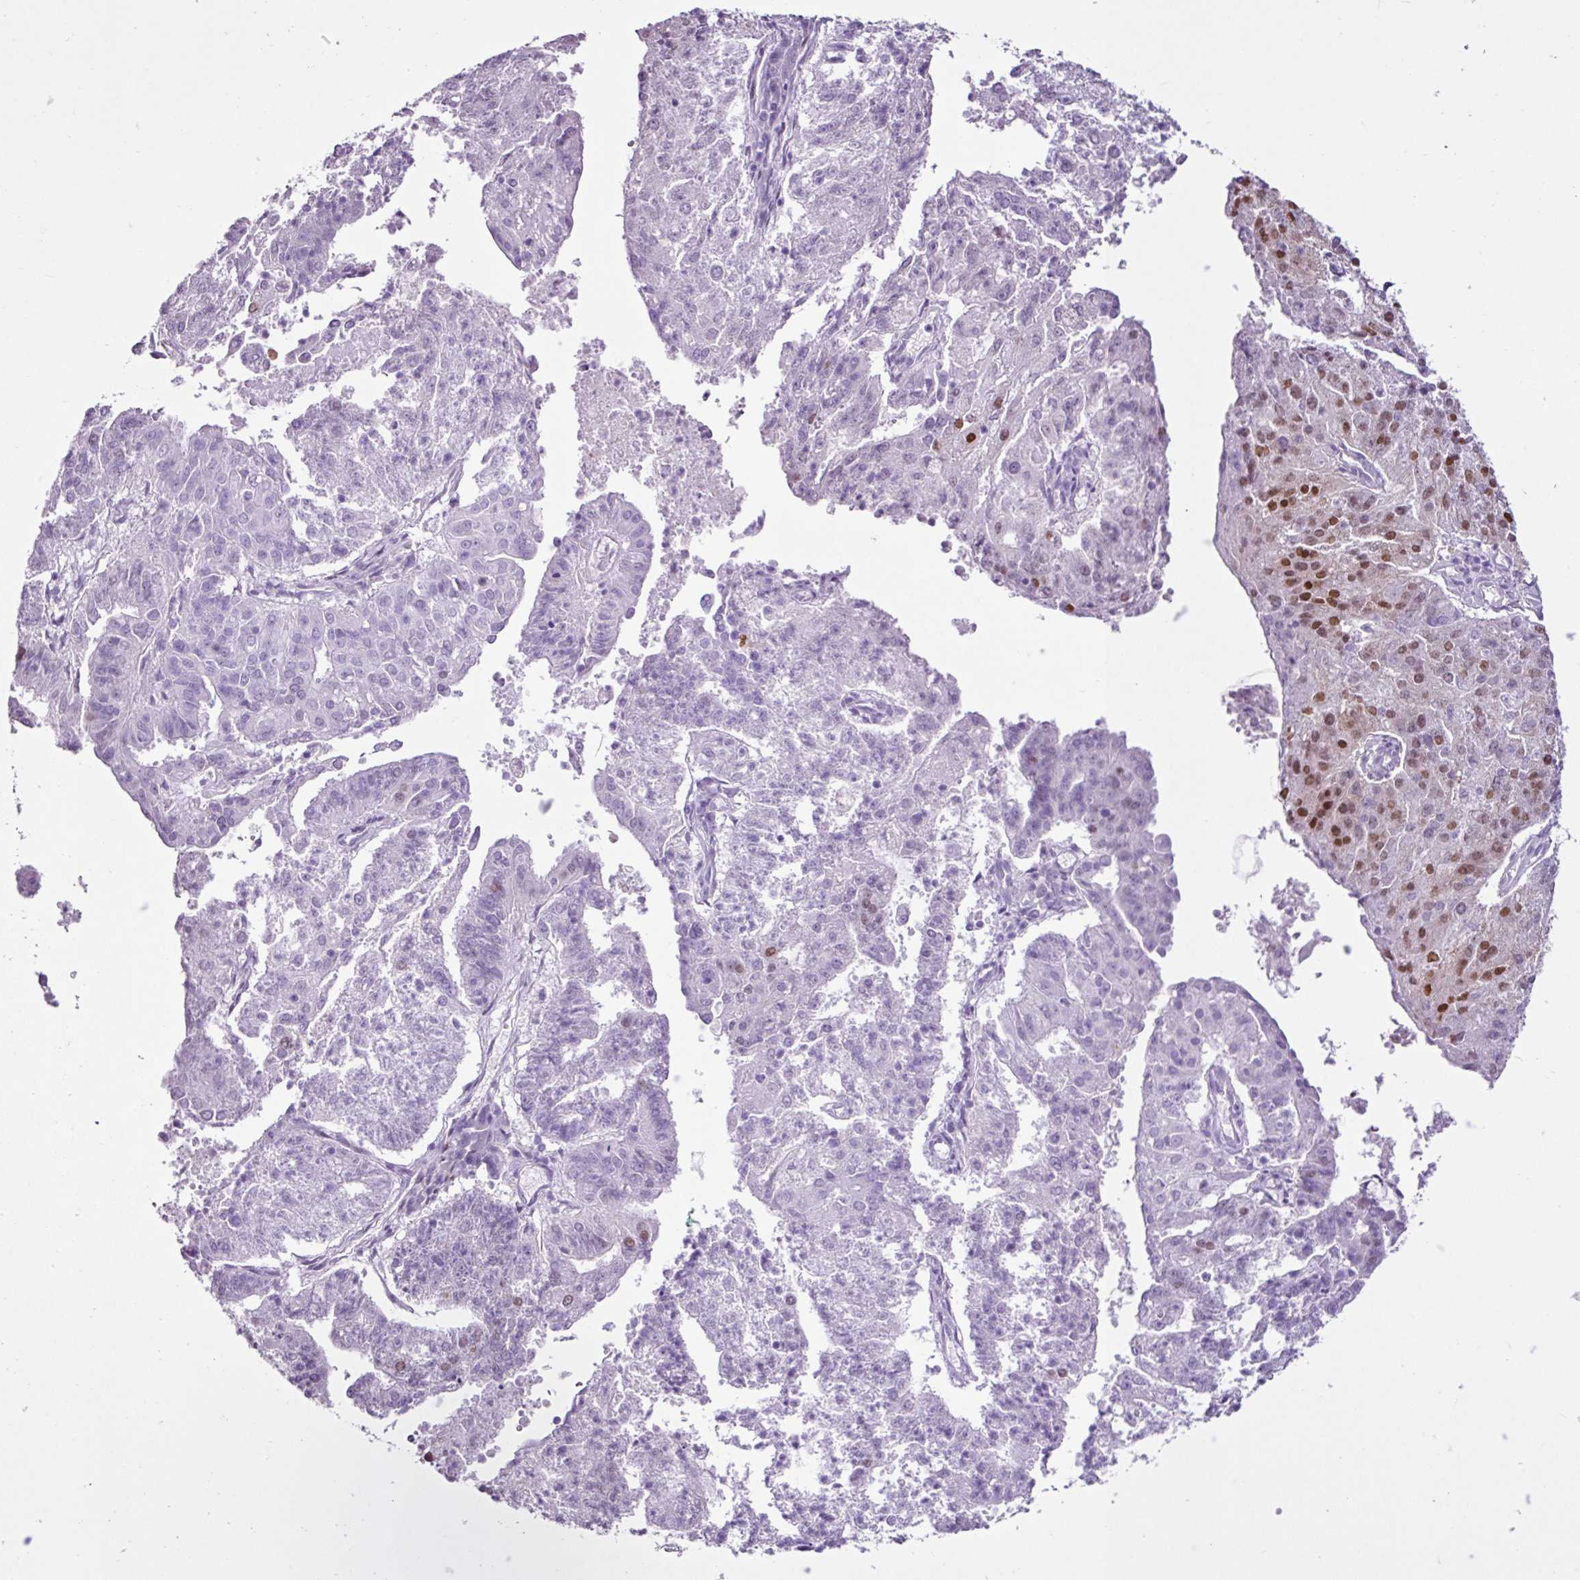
{"staining": {"intensity": "moderate", "quantity": "<25%", "location": "nuclear"}, "tissue": "endometrial cancer", "cell_type": "Tumor cells", "image_type": "cancer", "snomed": [{"axis": "morphology", "description": "Adenocarcinoma, NOS"}, {"axis": "topography", "description": "Endometrium"}], "caption": "This histopathology image displays immunohistochemistry (IHC) staining of human endometrial adenocarcinoma, with low moderate nuclear positivity in approximately <25% of tumor cells.", "gene": "PGR", "patient": {"sex": "female", "age": 82}}